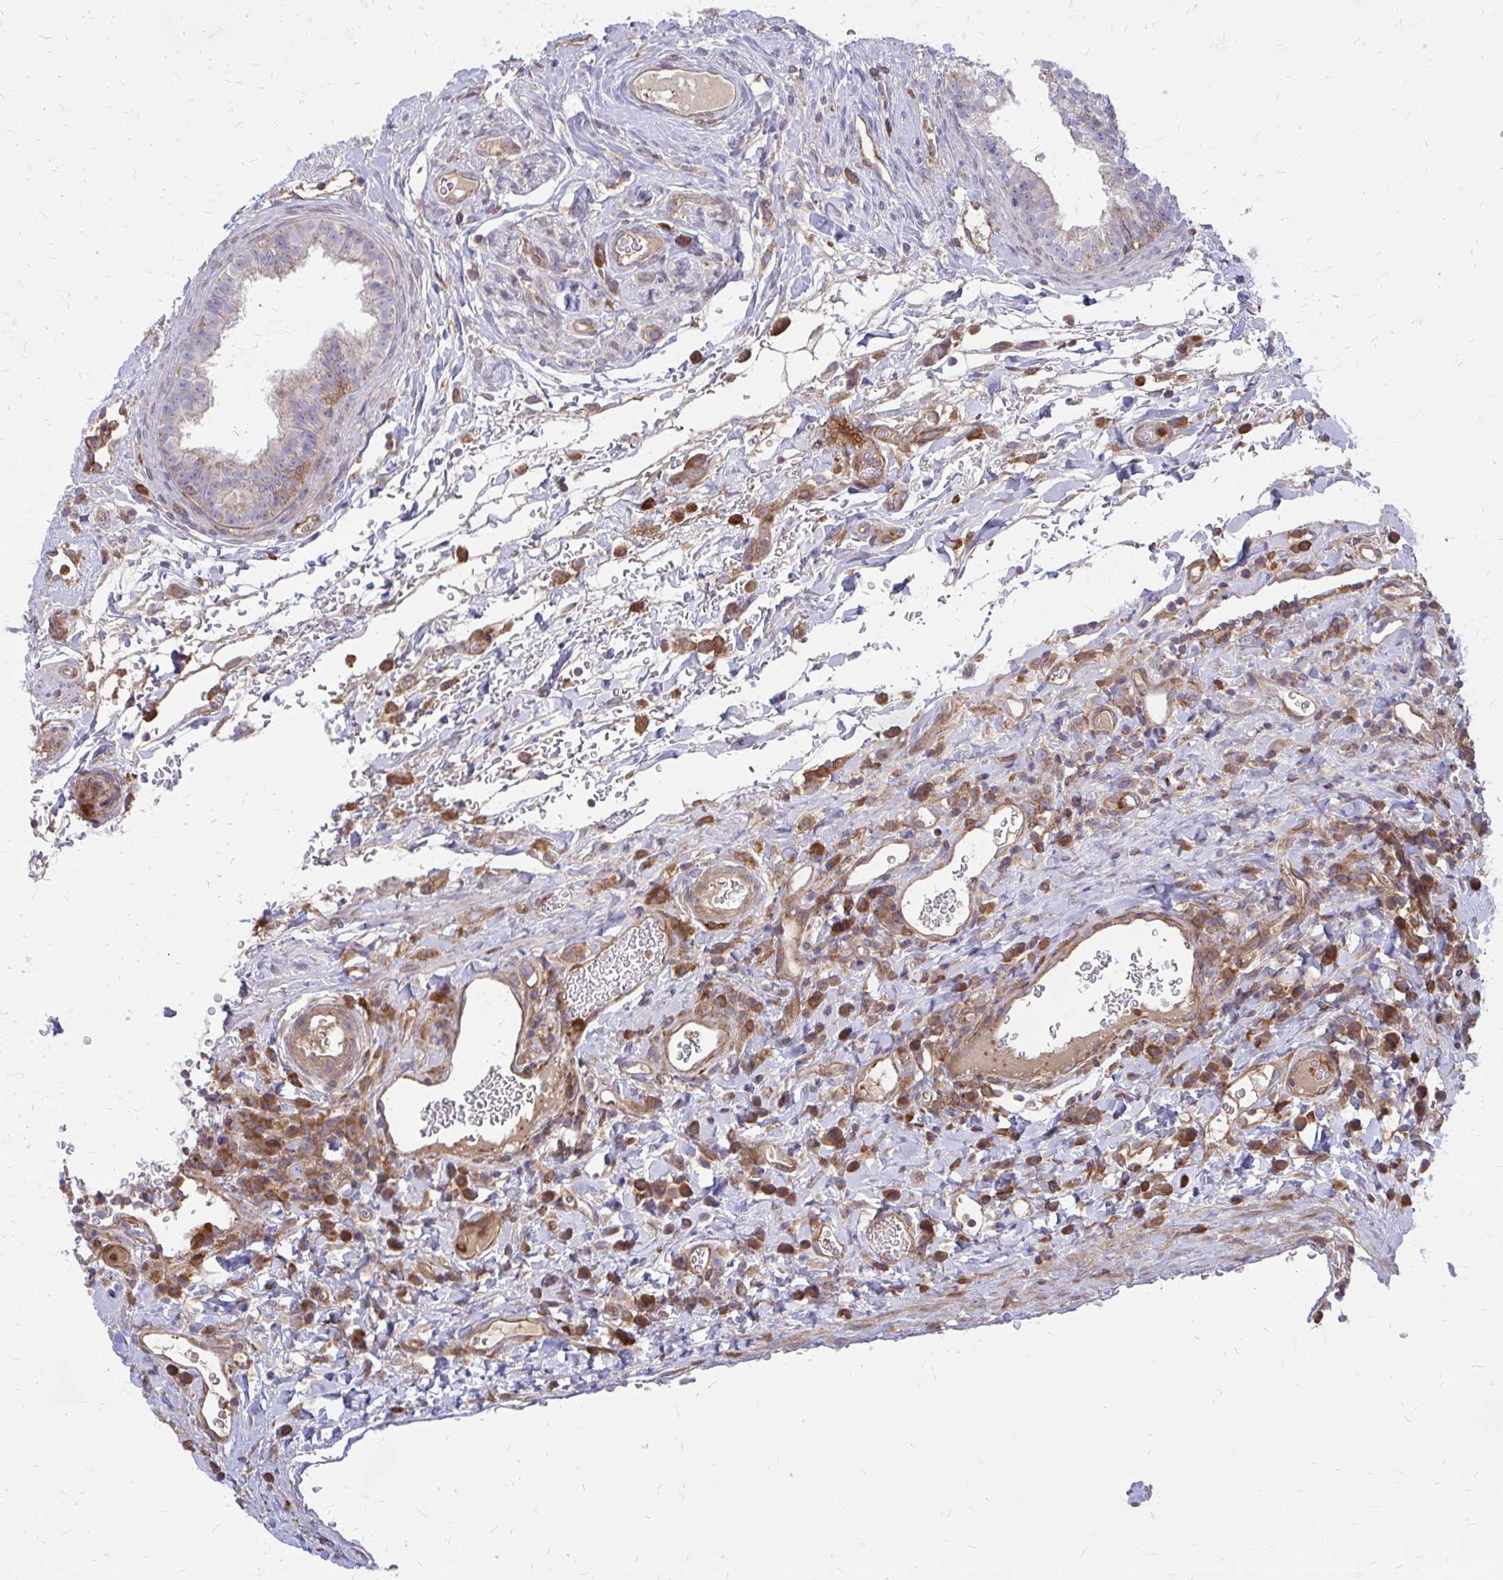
{"staining": {"intensity": "moderate", "quantity": "<25%", "location": "cytoplasmic/membranous"}, "tissue": "epididymis", "cell_type": "Glandular cells", "image_type": "normal", "snomed": [{"axis": "morphology", "description": "Normal tissue, NOS"}, {"axis": "topography", "description": "Epididymis"}], "caption": "Protein staining by immunohistochemistry demonstrates moderate cytoplasmic/membranous positivity in about <25% of glandular cells in benign epididymis. The staining was performed using DAB, with brown indicating positive protein expression. Nuclei are stained blue with hematoxylin.", "gene": "ASAP1", "patient": {"sex": "male", "age": 23}}